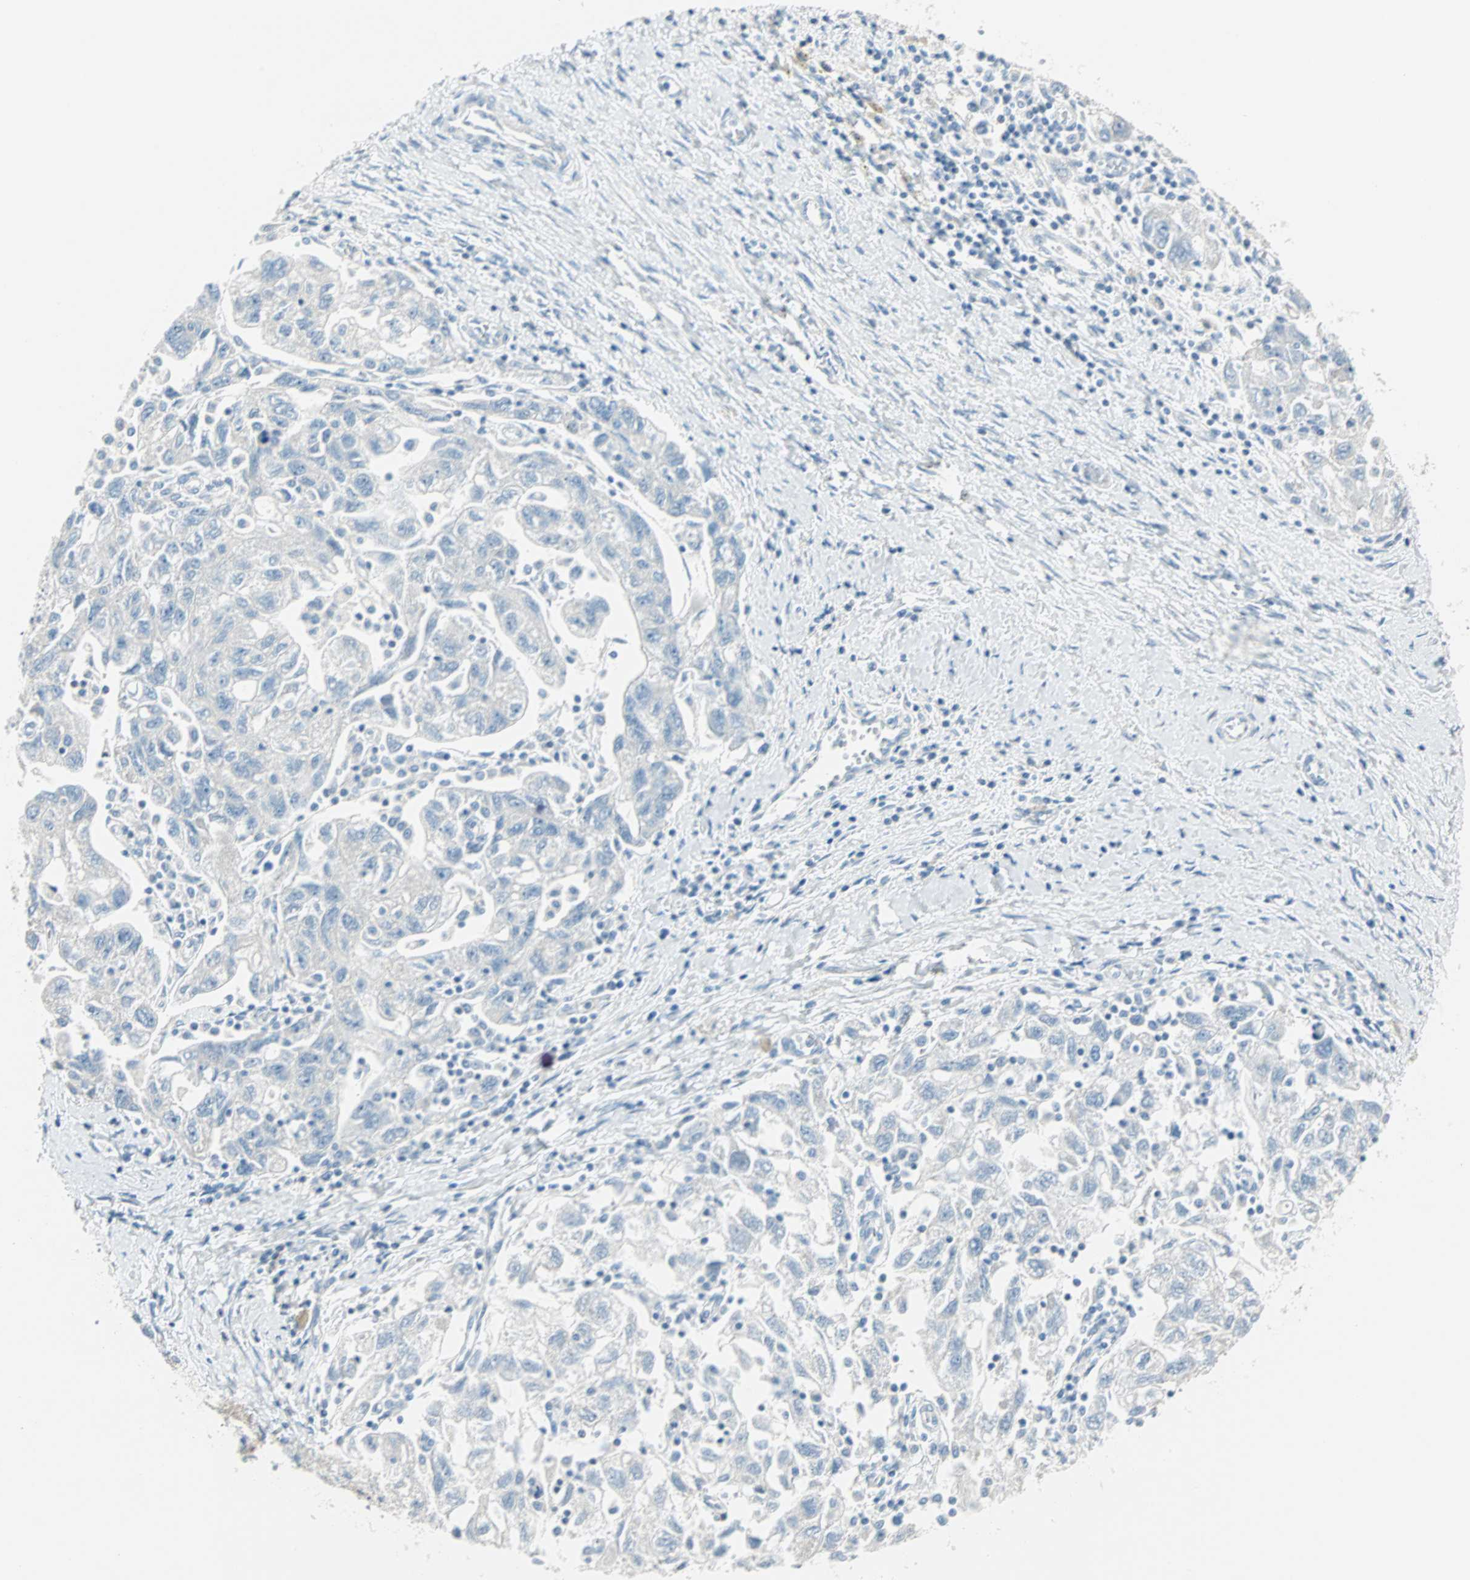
{"staining": {"intensity": "negative", "quantity": "none", "location": "none"}, "tissue": "ovarian cancer", "cell_type": "Tumor cells", "image_type": "cancer", "snomed": [{"axis": "morphology", "description": "Carcinoma, NOS"}, {"axis": "morphology", "description": "Cystadenocarcinoma, serous, NOS"}, {"axis": "topography", "description": "Ovary"}], "caption": "Immunohistochemistry of serous cystadenocarcinoma (ovarian) reveals no expression in tumor cells. (Stains: DAB immunohistochemistry with hematoxylin counter stain, Microscopy: brightfield microscopy at high magnification).", "gene": "SULT1C2", "patient": {"sex": "female", "age": 69}}